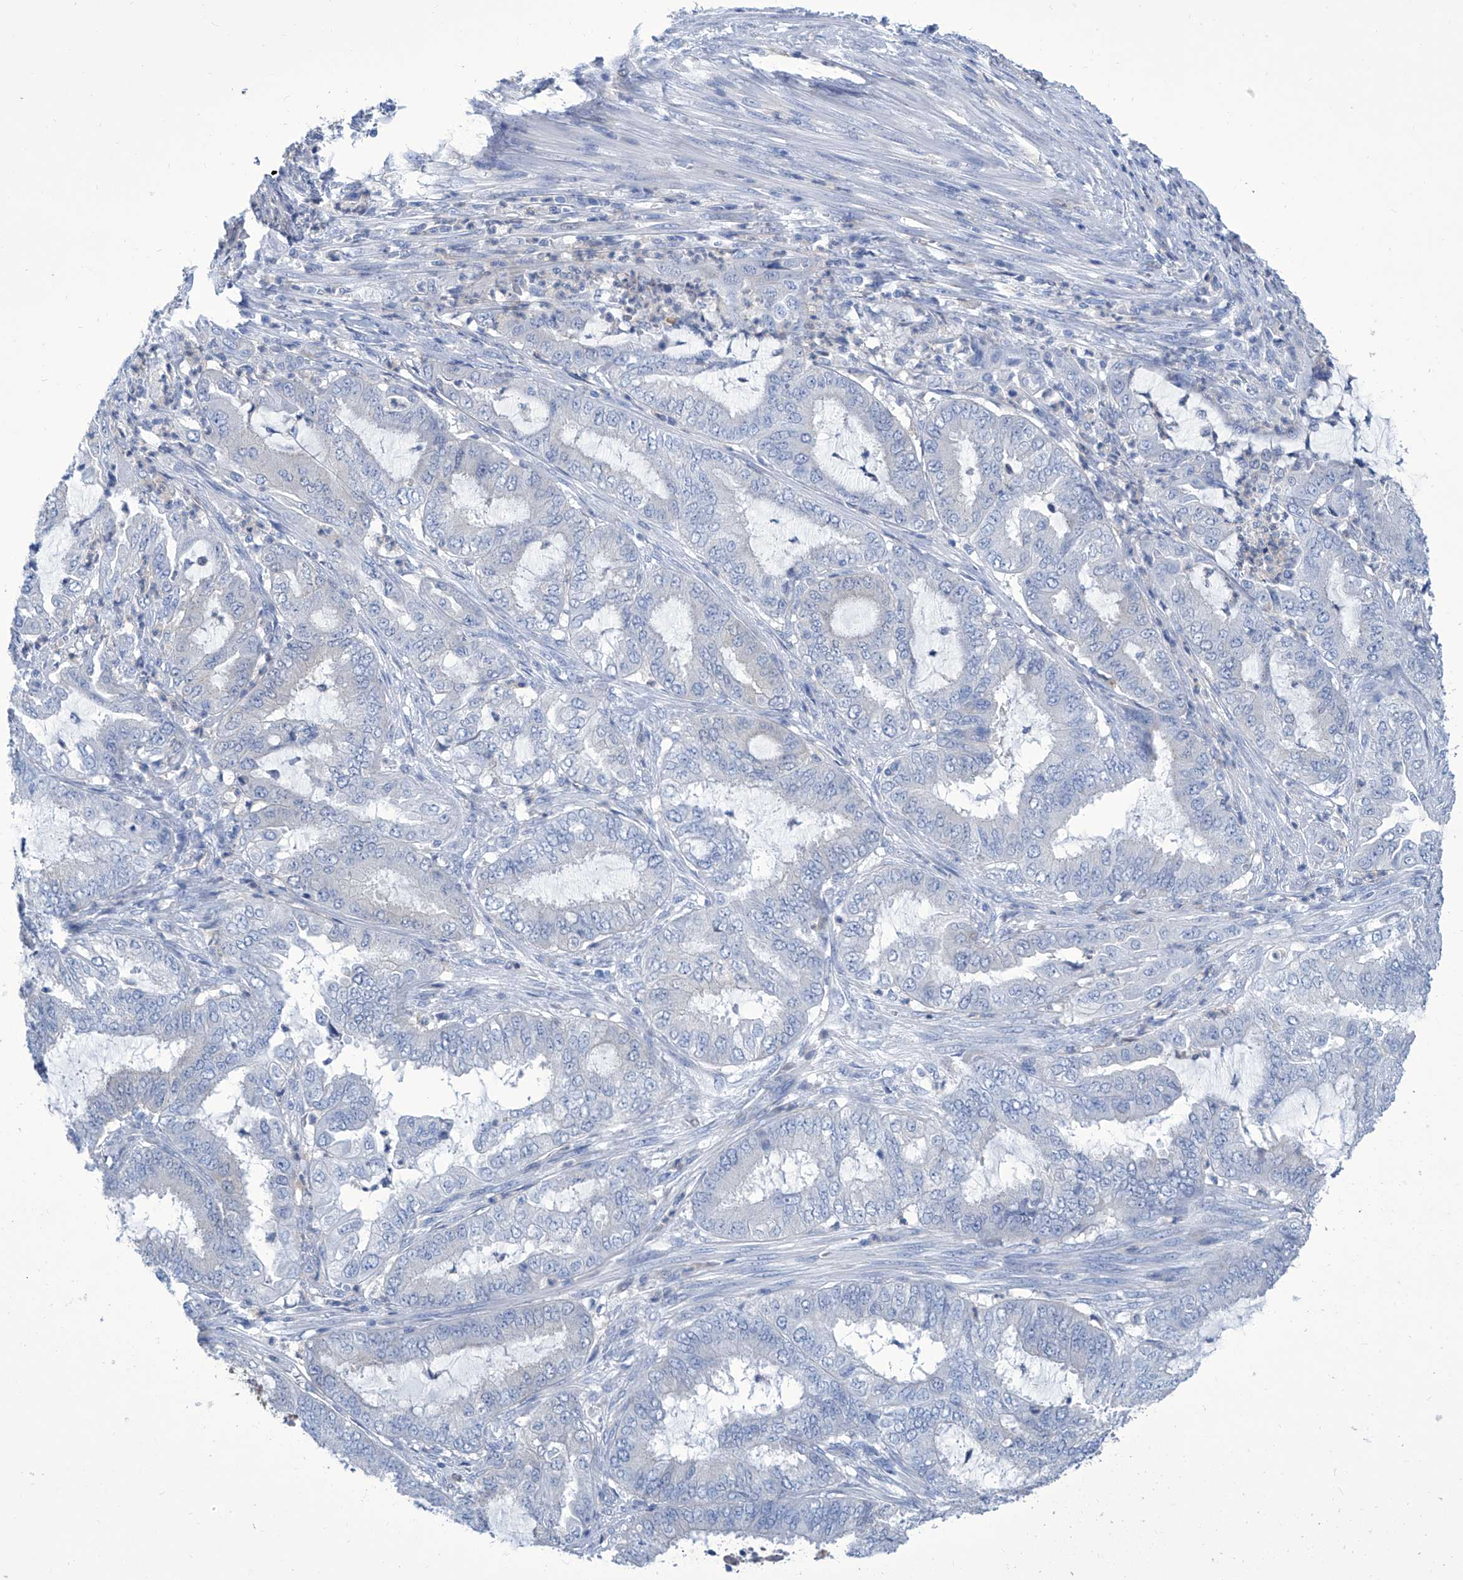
{"staining": {"intensity": "negative", "quantity": "none", "location": "none"}, "tissue": "endometrial cancer", "cell_type": "Tumor cells", "image_type": "cancer", "snomed": [{"axis": "morphology", "description": "Adenocarcinoma, NOS"}, {"axis": "topography", "description": "Endometrium"}], "caption": "IHC micrograph of endometrial cancer stained for a protein (brown), which shows no positivity in tumor cells.", "gene": "IMPA2", "patient": {"sex": "female", "age": 51}}